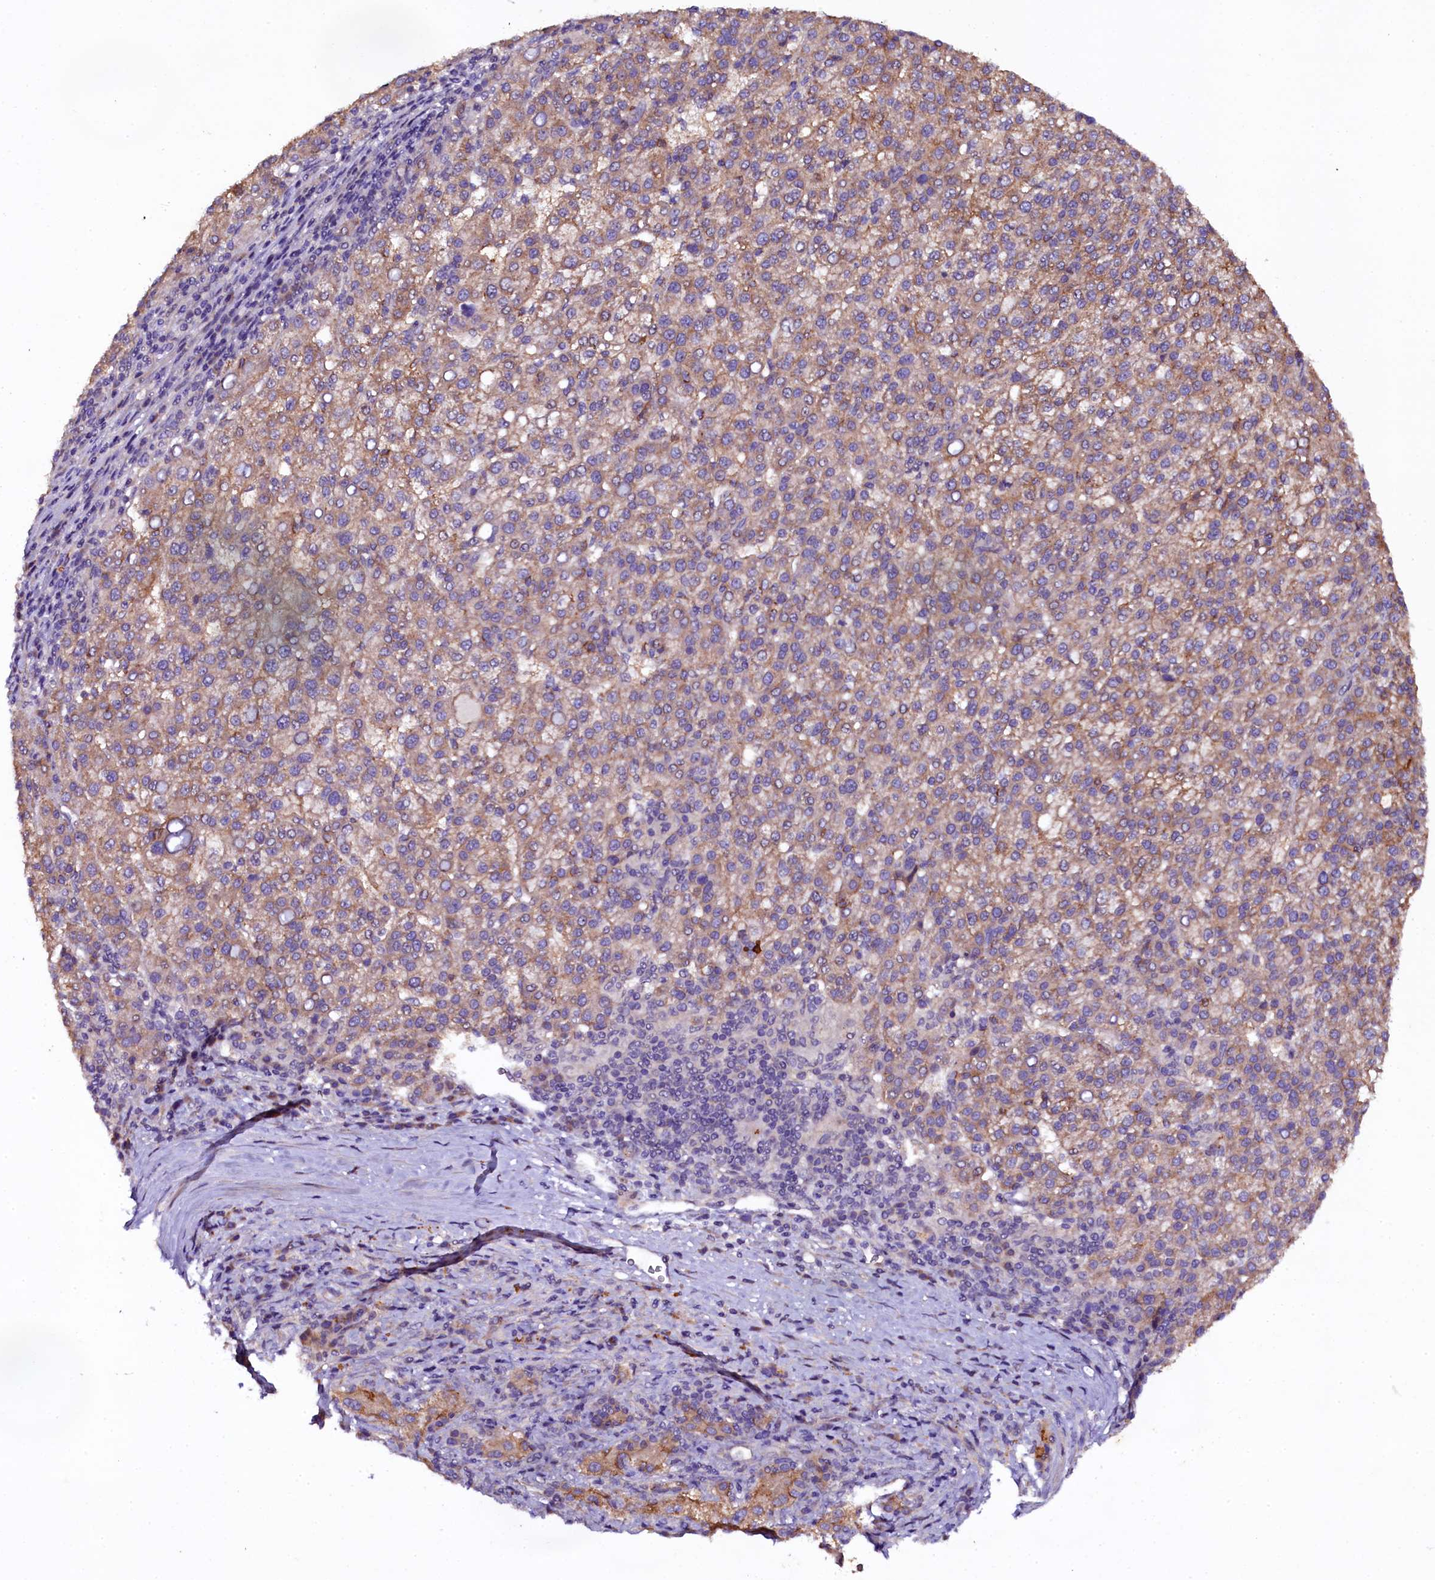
{"staining": {"intensity": "moderate", "quantity": "25%-75%", "location": "cytoplasmic/membranous"}, "tissue": "liver cancer", "cell_type": "Tumor cells", "image_type": "cancer", "snomed": [{"axis": "morphology", "description": "Carcinoma, Hepatocellular, NOS"}, {"axis": "topography", "description": "Liver"}], "caption": "Hepatocellular carcinoma (liver) was stained to show a protein in brown. There is medium levels of moderate cytoplasmic/membranous expression in about 25%-75% of tumor cells.", "gene": "PLXNB1", "patient": {"sex": "female", "age": 58}}